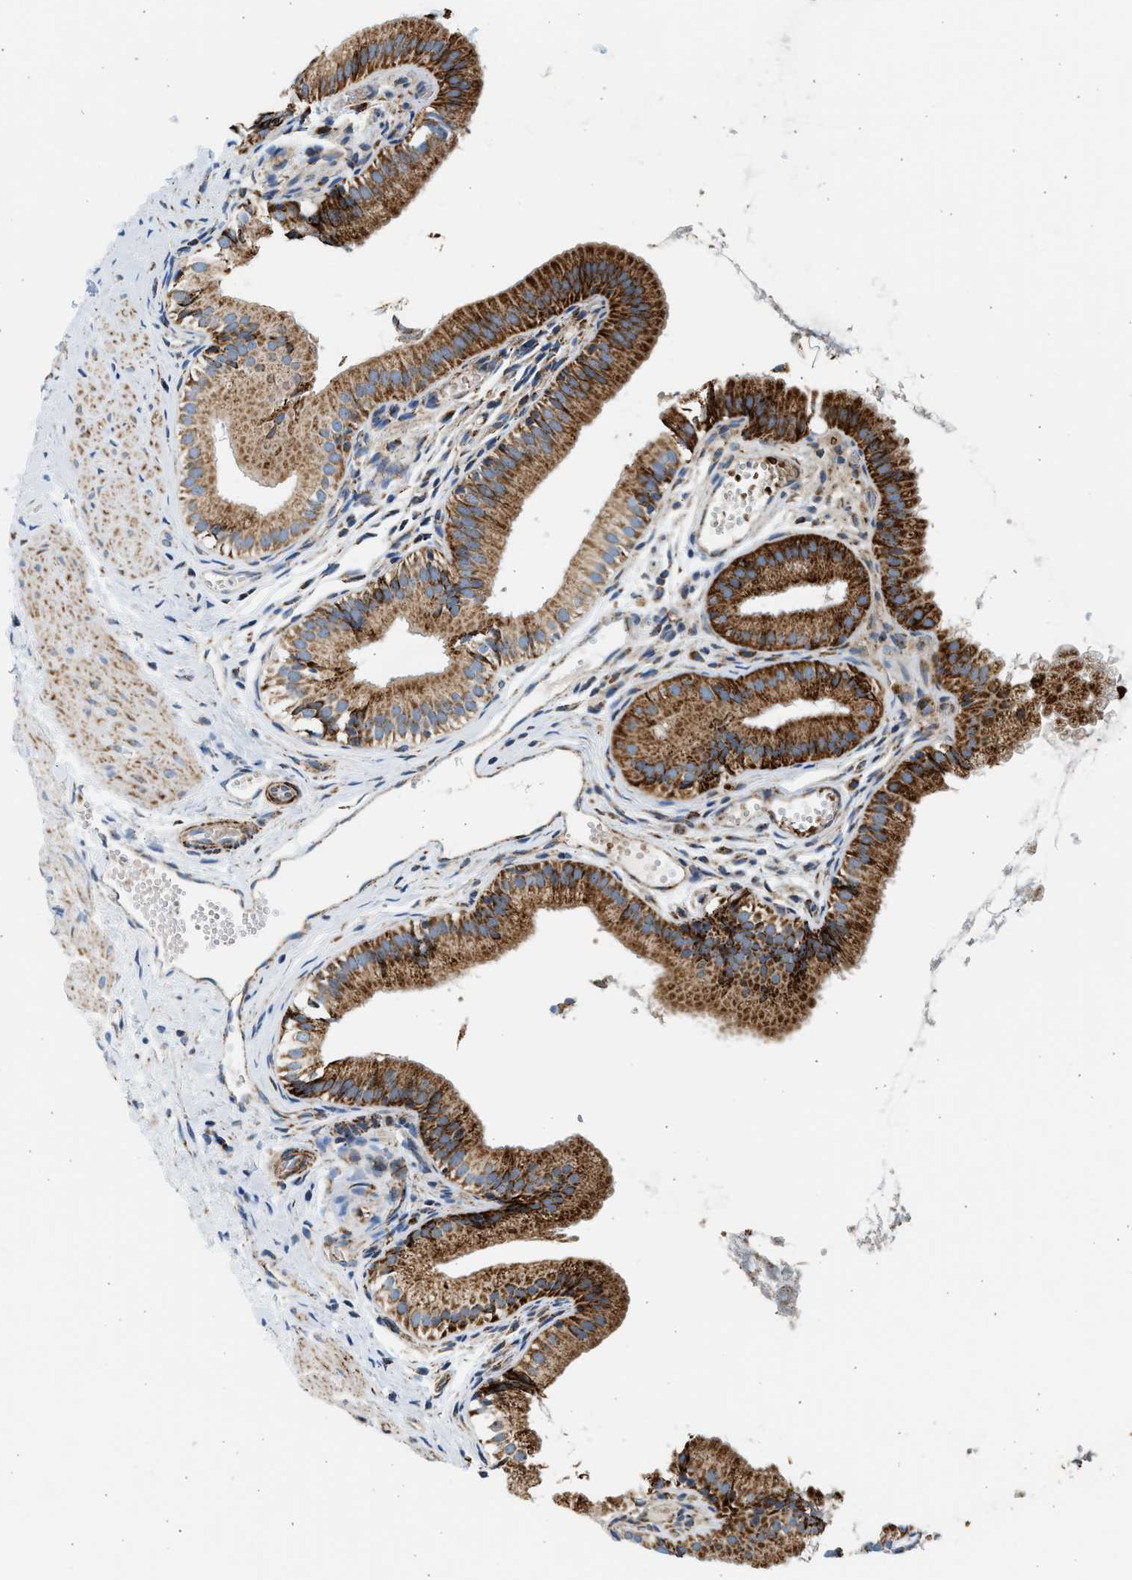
{"staining": {"intensity": "strong", "quantity": ">75%", "location": "cytoplasmic/membranous"}, "tissue": "gallbladder", "cell_type": "Glandular cells", "image_type": "normal", "snomed": [{"axis": "morphology", "description": "Normal tissue, NOS"}, {"axis": "topography", "description": "Gallbladder"}], "caption": "Approximately >75% of glandular cells in unremarkable human gallbladder display strong cytoplasmic/membranous protein expression as visualized by brown immunohistochemical staining.", "gene": "KCNMB3", "patient": {"sex": "female", "age": 26}}